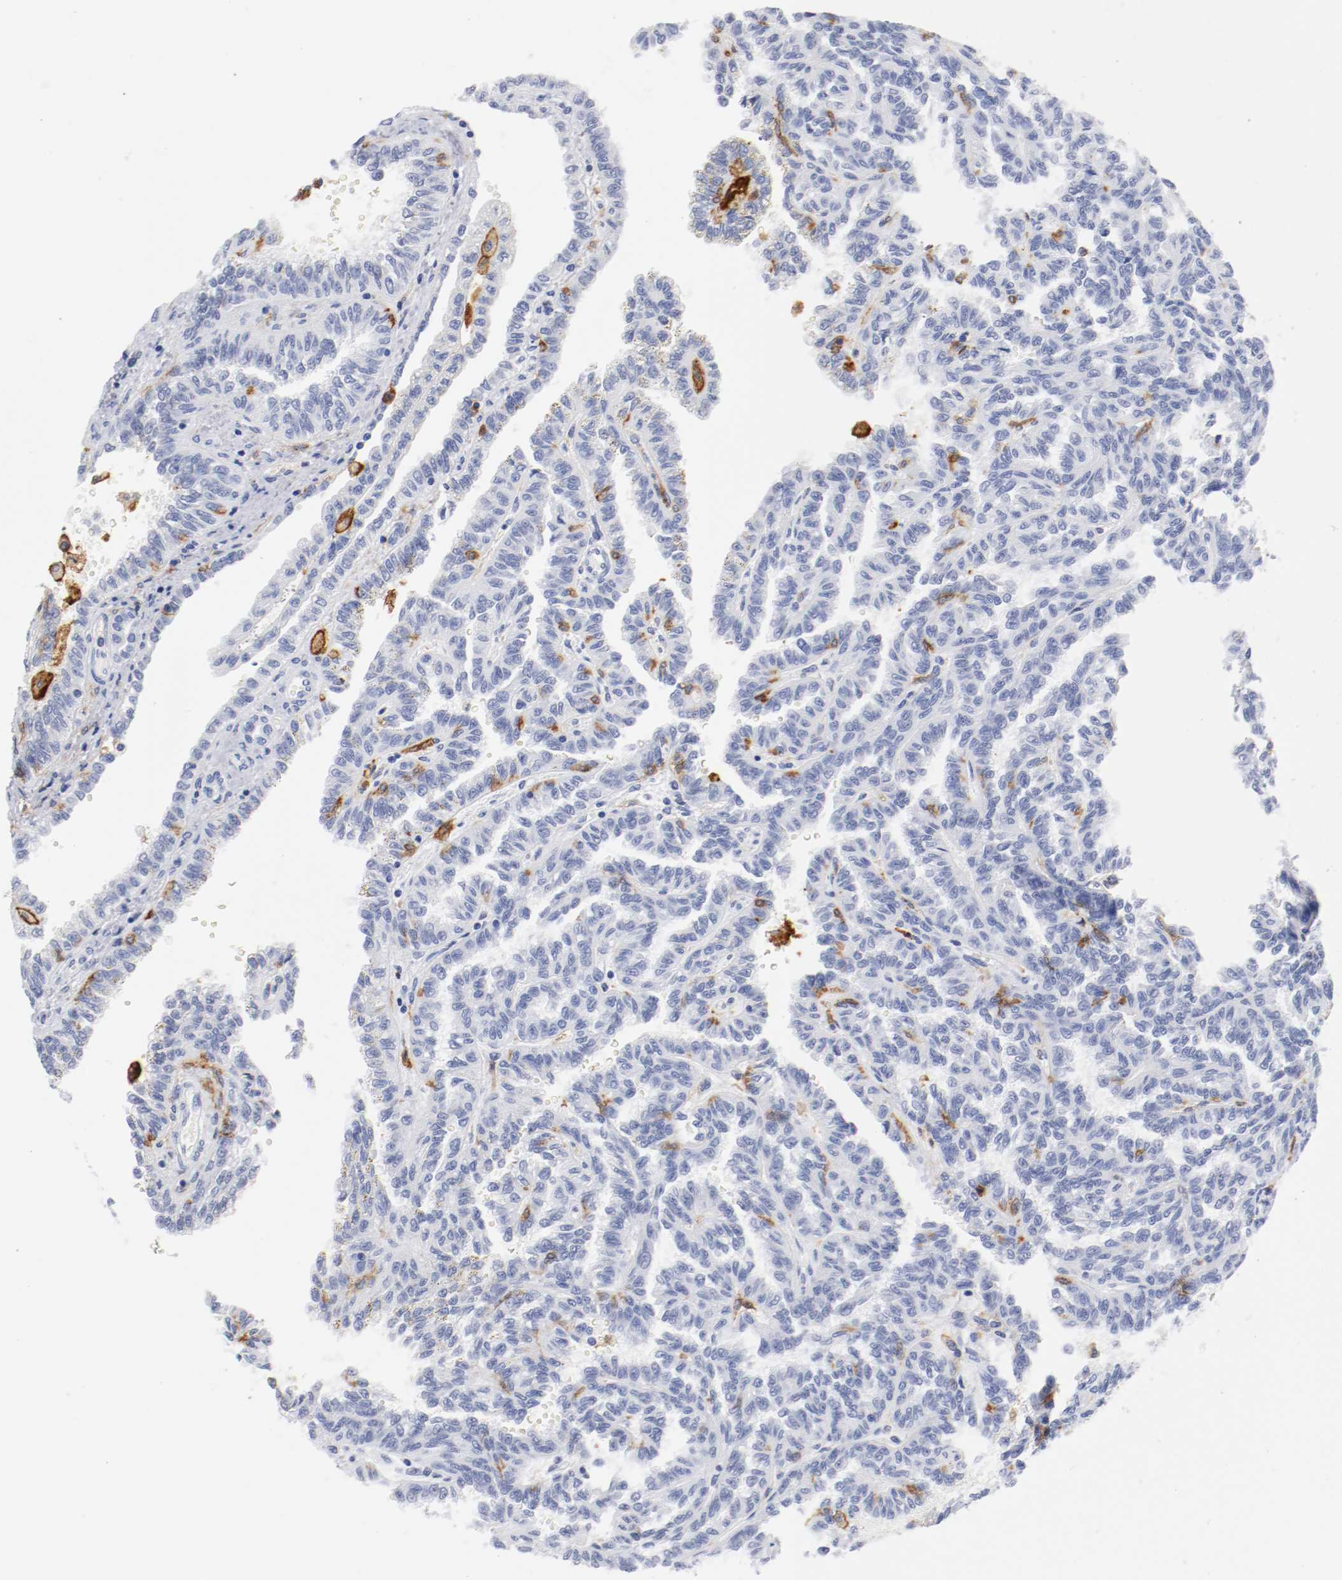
{"staining": {"intensity": "negative", "quantity": "none", "location": "none"}, "tissue": "renal cancer", "cell_type": "Tumor cells", "image_type": "cancer", "snomed": [{"axis": "morphology", "description": "Inflammation, NOS"}, {"axis": "morphology", "description": "Adenocarcinoma, NOS"}, {"axis": "topography", "description": "Kidney"}], "caption": "The histopathology image displays no staining of tumor cells in renal adenocarcinoma.", "gene": "ITGAX", "patient": {"sex": "male", "age": 68}}